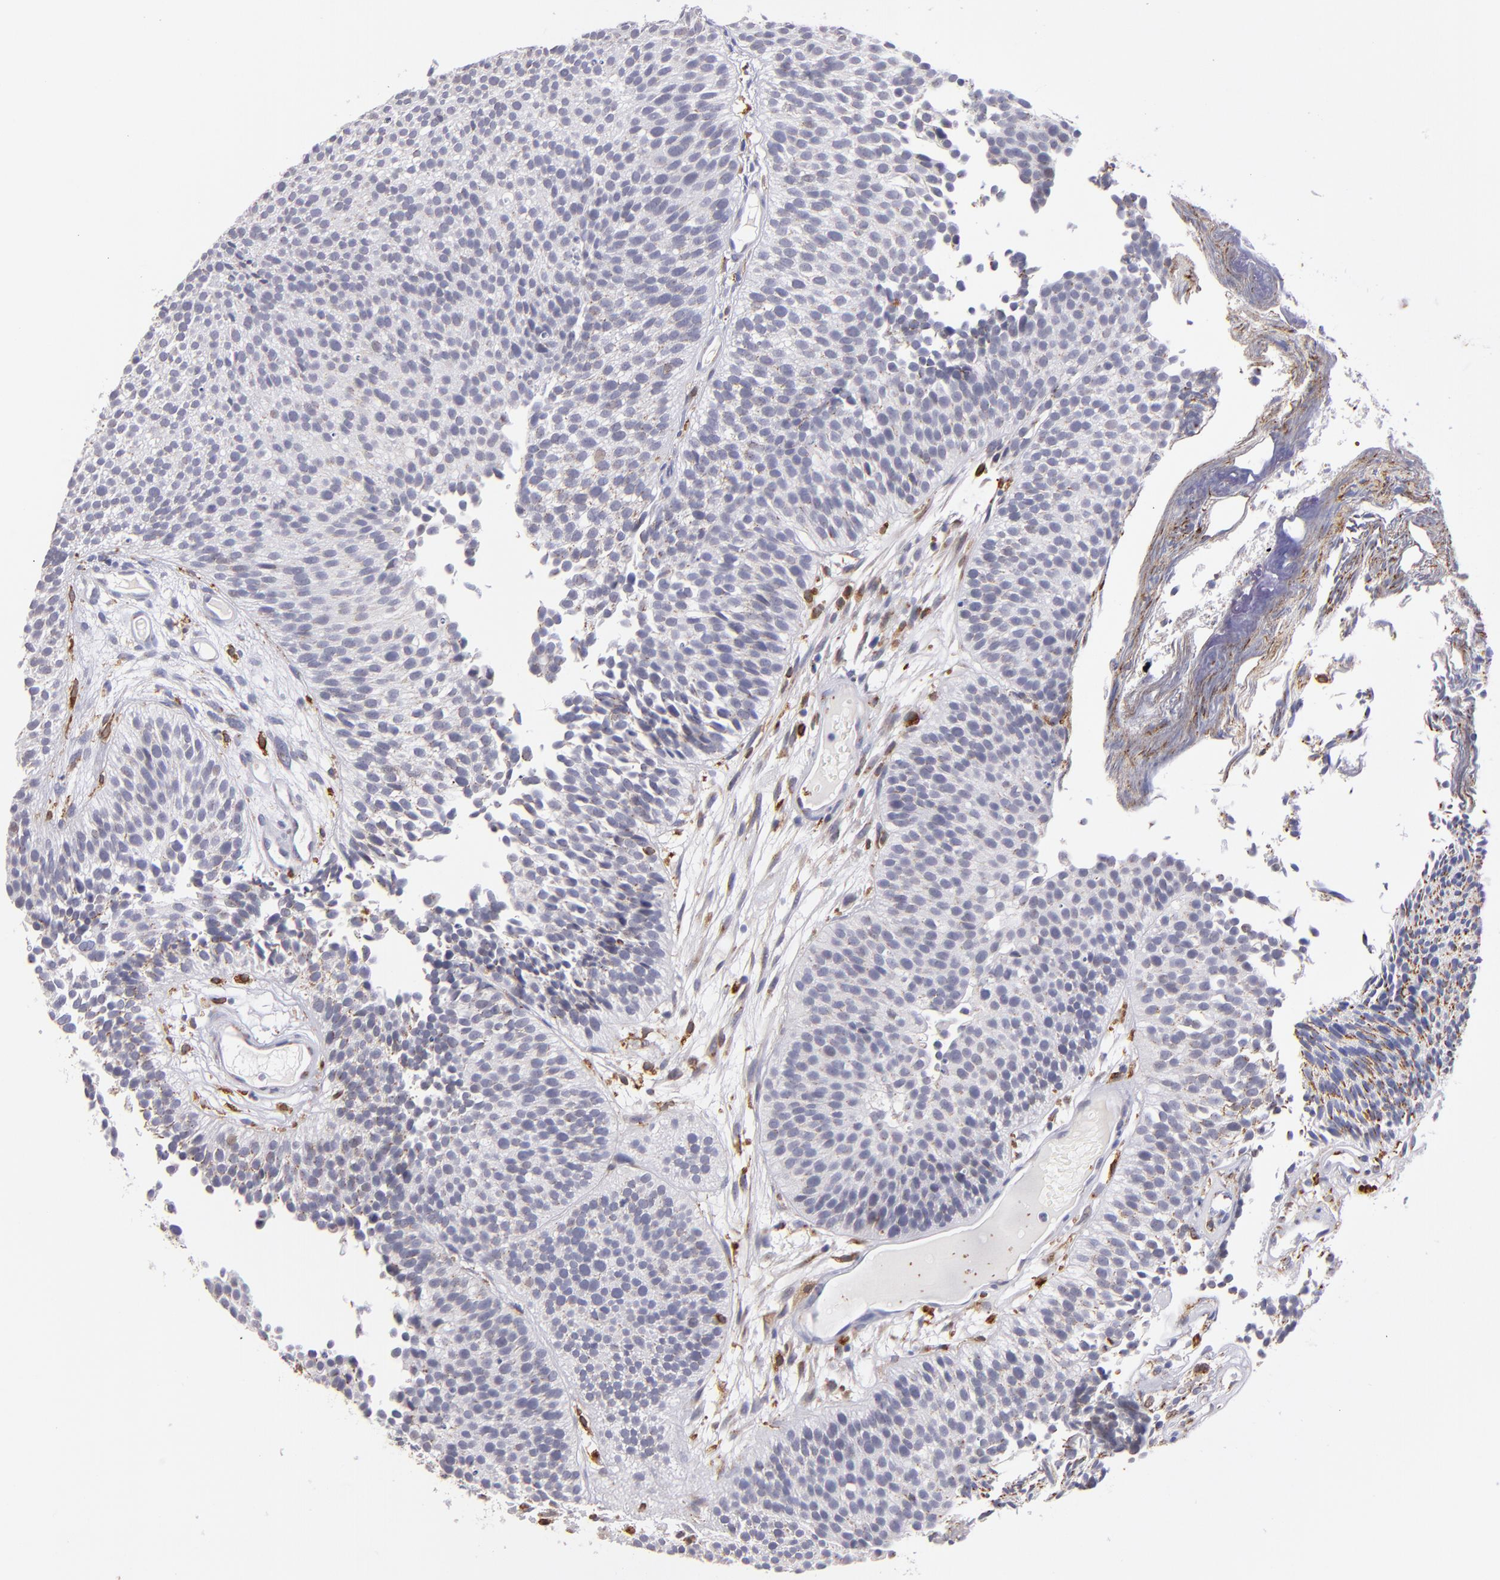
{"staining": {"intensity": "negative", "quantity": "none", "location": "none"}, "tissue": "urothelial cancer", "cell_type": "Tumor cells", "image_type": "cancer", "snomed": [{"axis": "morphology", "description": "Urothelial carcinoma, Low grade"}, {"axis": "topography", "description": "Urinary bladder"}], "caption": "Human urothelial cancer stained for a protein using immunohistochemistry reveals no expression in tumor cells.", "gene": "PTGS1", "patient": {"sex": "male", "age": 84}}